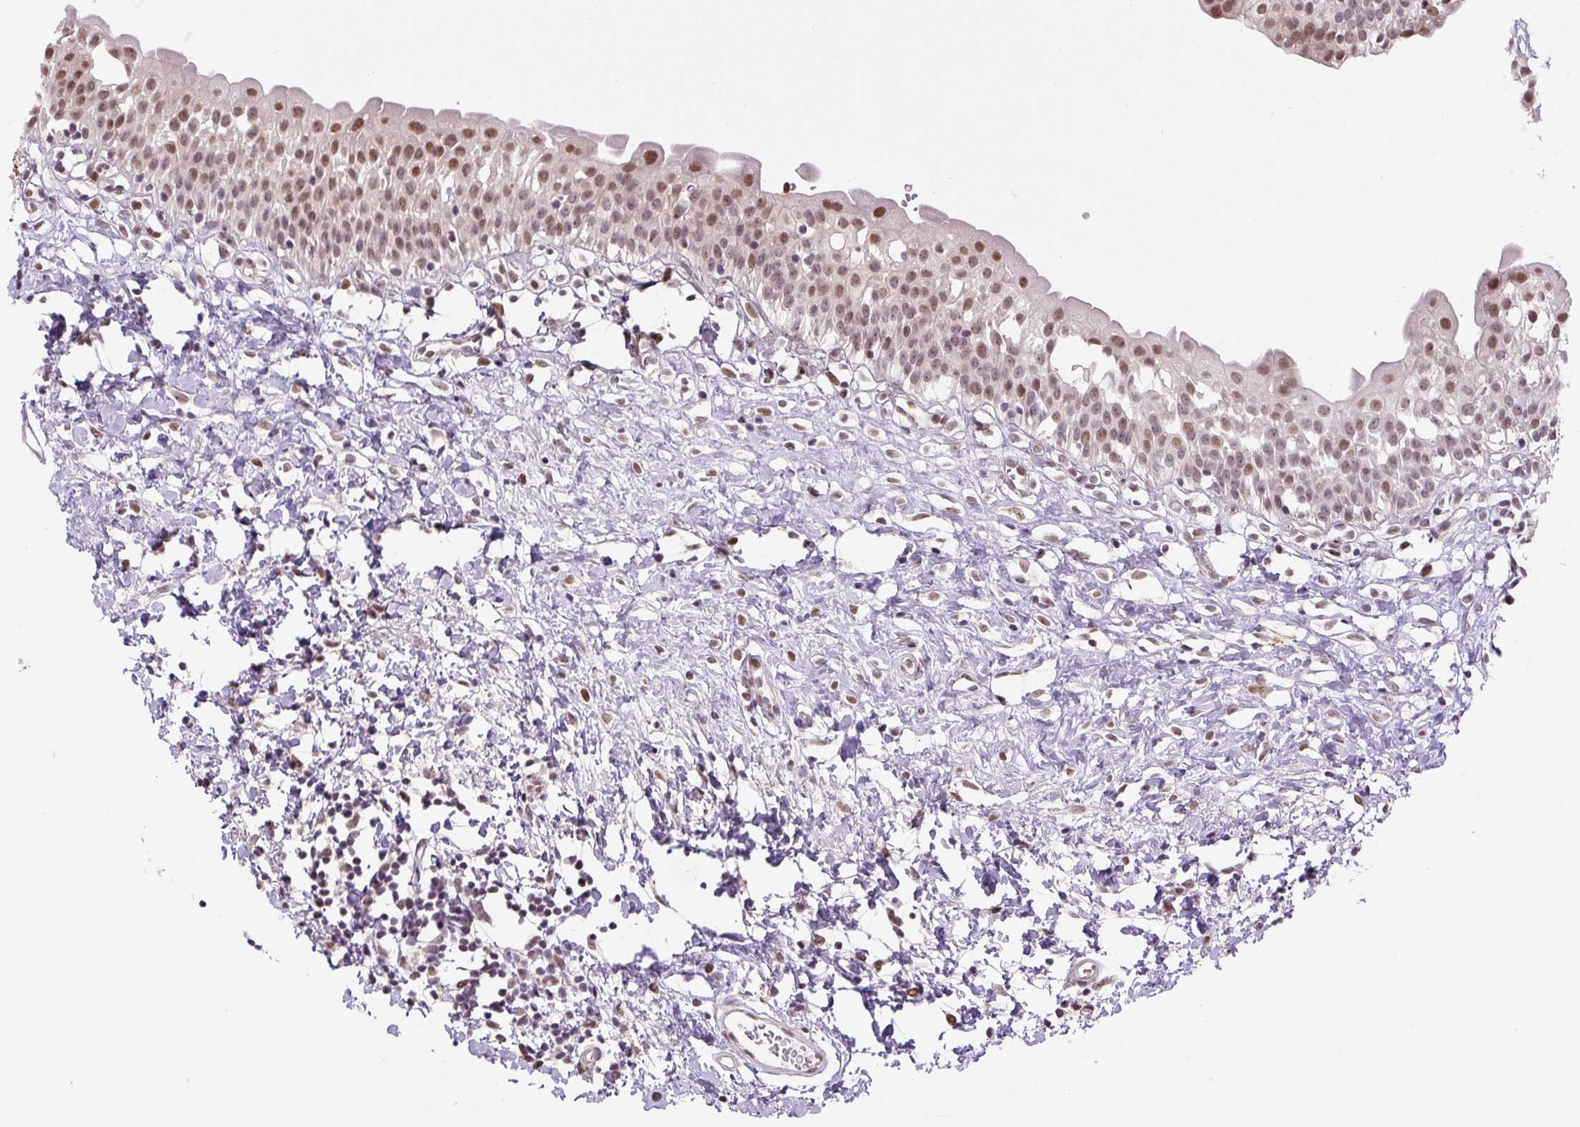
{"staining": {"intensity": "moderate", "quantity": ">75%", "location": "nuclear"}, "tissue": "urinary bladder", "cell_type": "Urothelial cells", "image_type": "normal", "snomed": [{"axis": "morphology", "description": "Normal tissue, NOS"}, {"axis": "topography", "description": "Urinary bladder"}], "caption": "IHC of unremarkable human urinary bladder displays medium levels of moderate nuclear expression in approximately >75% of urothelial cells.", "gene": "TCFL5", "patient": {"sex": "male", "age": 51}}